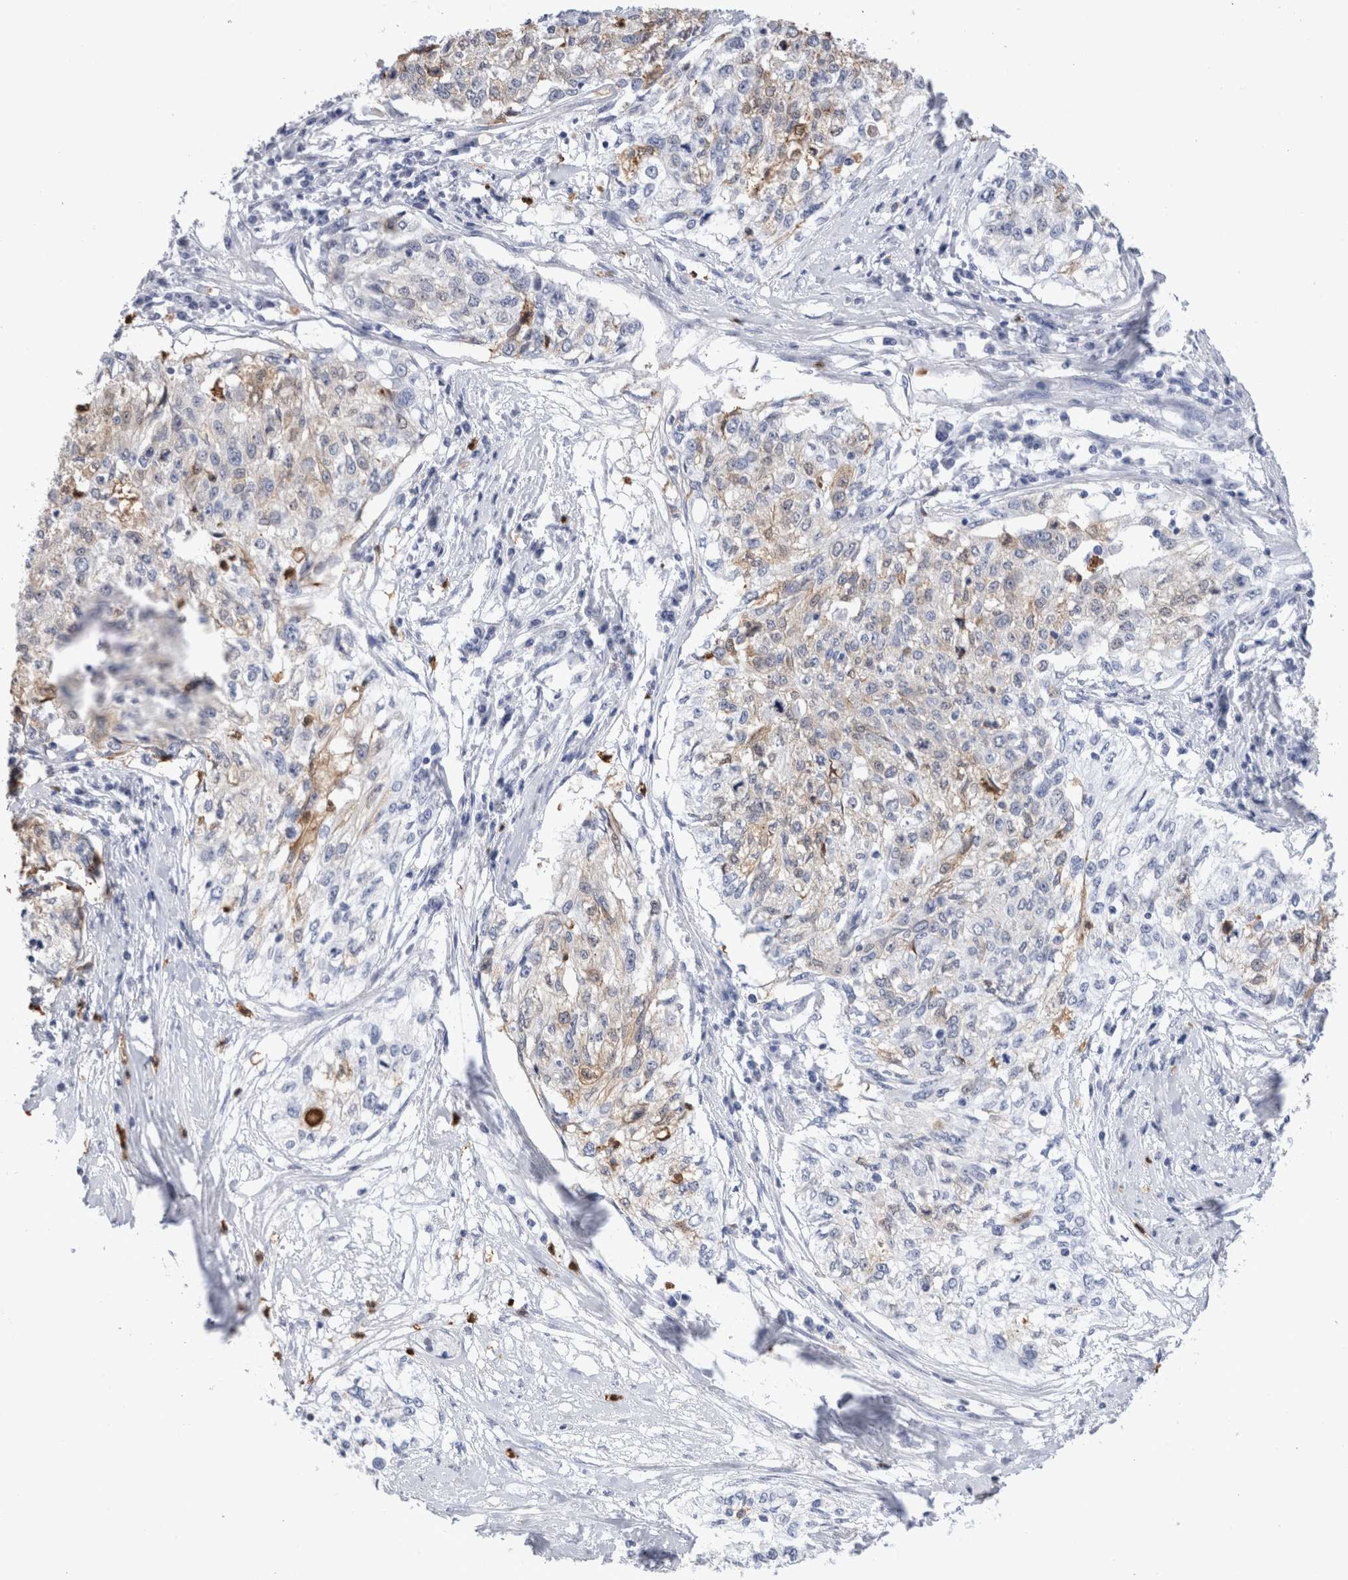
{"staining": {"intensity": "weak", "quantity": "25%-75%", "location": "cytoplasmic/membranous"}, "tissue": "cervical cancer", "cell_type": "Tumor cells", "image_type": "cancer", "snomed": [{"axis": "morphology", "description": "Squamous cell carcinoma, NOS"}, {"axis": "topography", "description": "Cervix"}], "caption": "Human squamous cell carcinoma (cervical) stained with a protein marker shows weak staining in tumor cells.", "gene": "SLC10A5", "patient": {"sex": "female", "age": 57}}